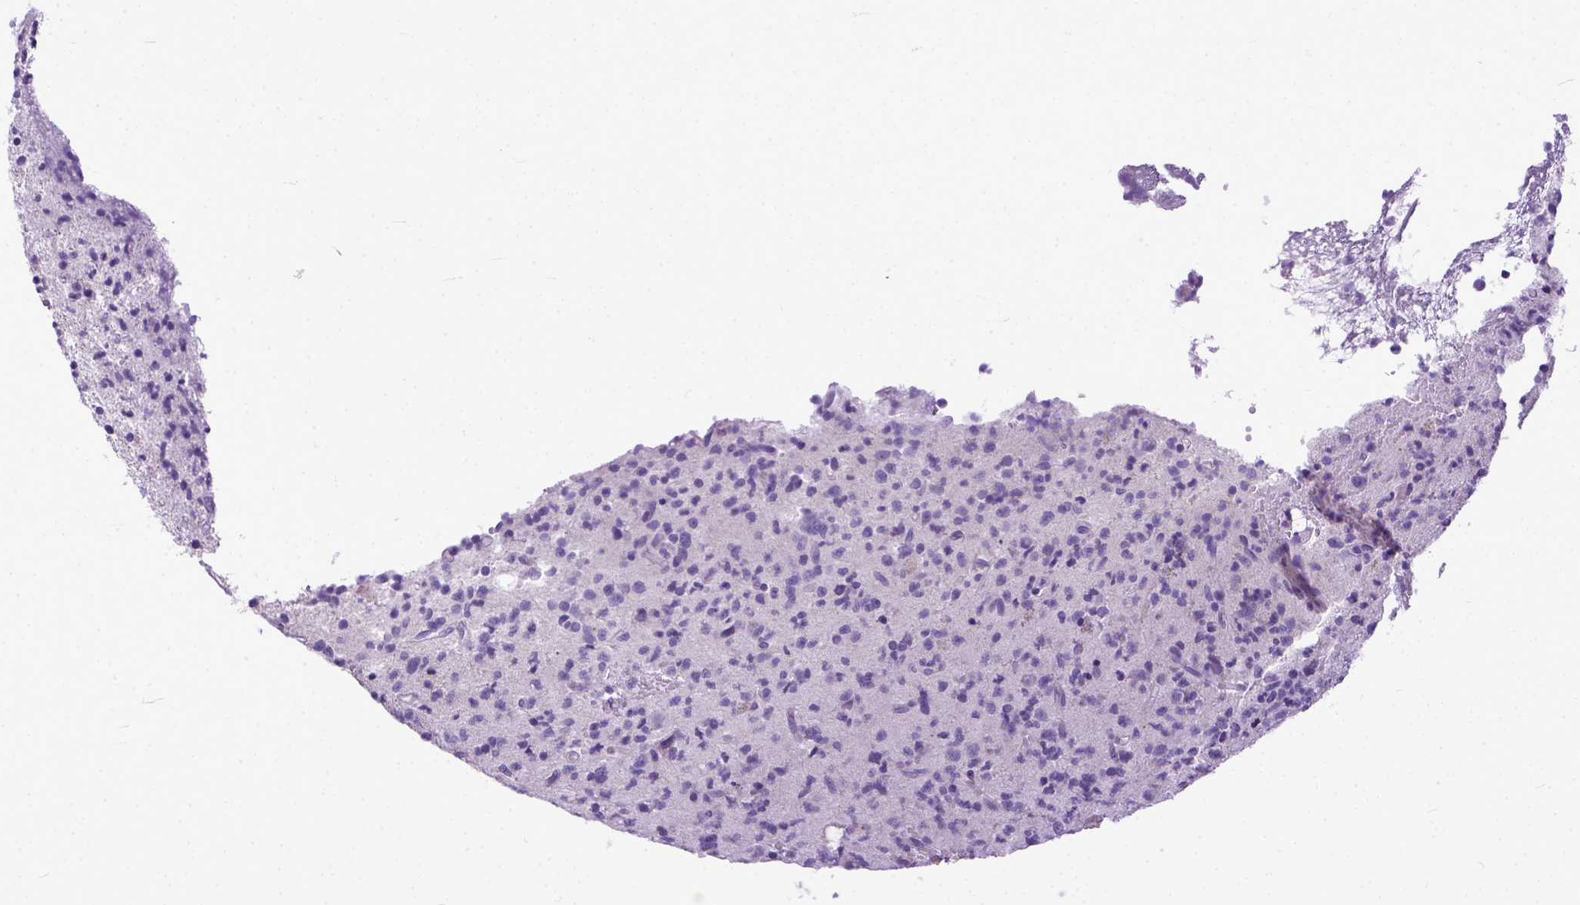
{"staining": {"intensity": "negative", "quantity": "none", "location": "none"}, "tissue": "glioma", "cell_type": "Tumor cells", "image_type": "cancer", "snomed": [{"axis": "morphology", "description": "Glioma, malignant, Low grade"}, {"axis": "topography", "description": "Brain"}], "caption": "Malignant glioma (low-grade) stained for a protein using IHC shows no expression tumor cells.", "gene": "PLK5", "patient": {"sex": "male", "age": 64}}